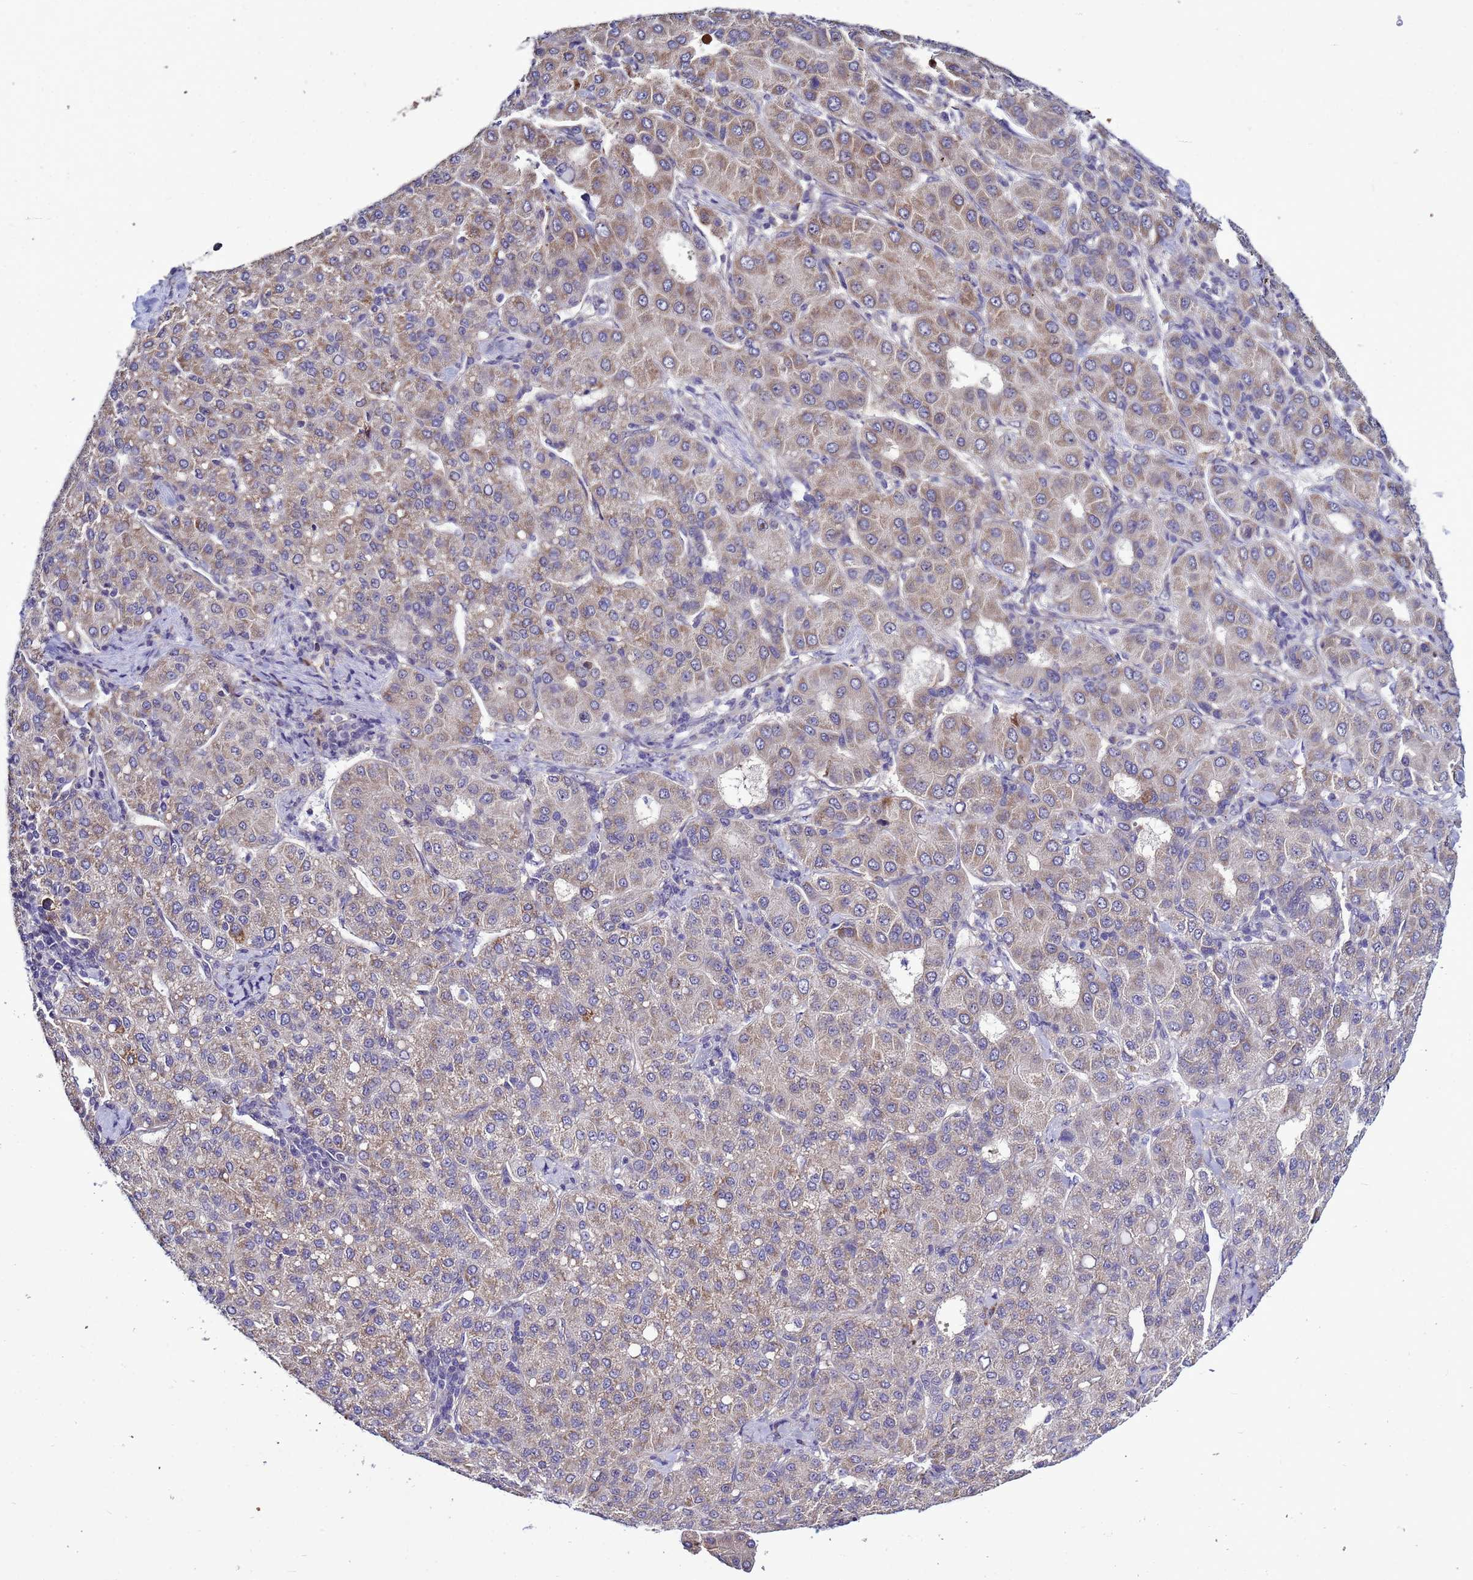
{"staining": {"intensity": "weak", "quantity": ">75%", "location": "cytoplasmic/membranous"}, "tissue": "liver cancer", "cell_type": "Tumor cells", "image_type": "cancer", "snomed": [{"axis": "morphology", "description": "Carcinoma, Hepatocellular, NOS"}, {"axis": "topography", "description": "Liver"}], "caption": "An image showing weak cytoplasmic/membranous expression in approximately >75% of tumor cells in hepatocellular carcinoma (liver), as visualized by brown immunohistochemical staining.", "gene": "NOL8", "patient": {"sex": "male", "age": 65}}